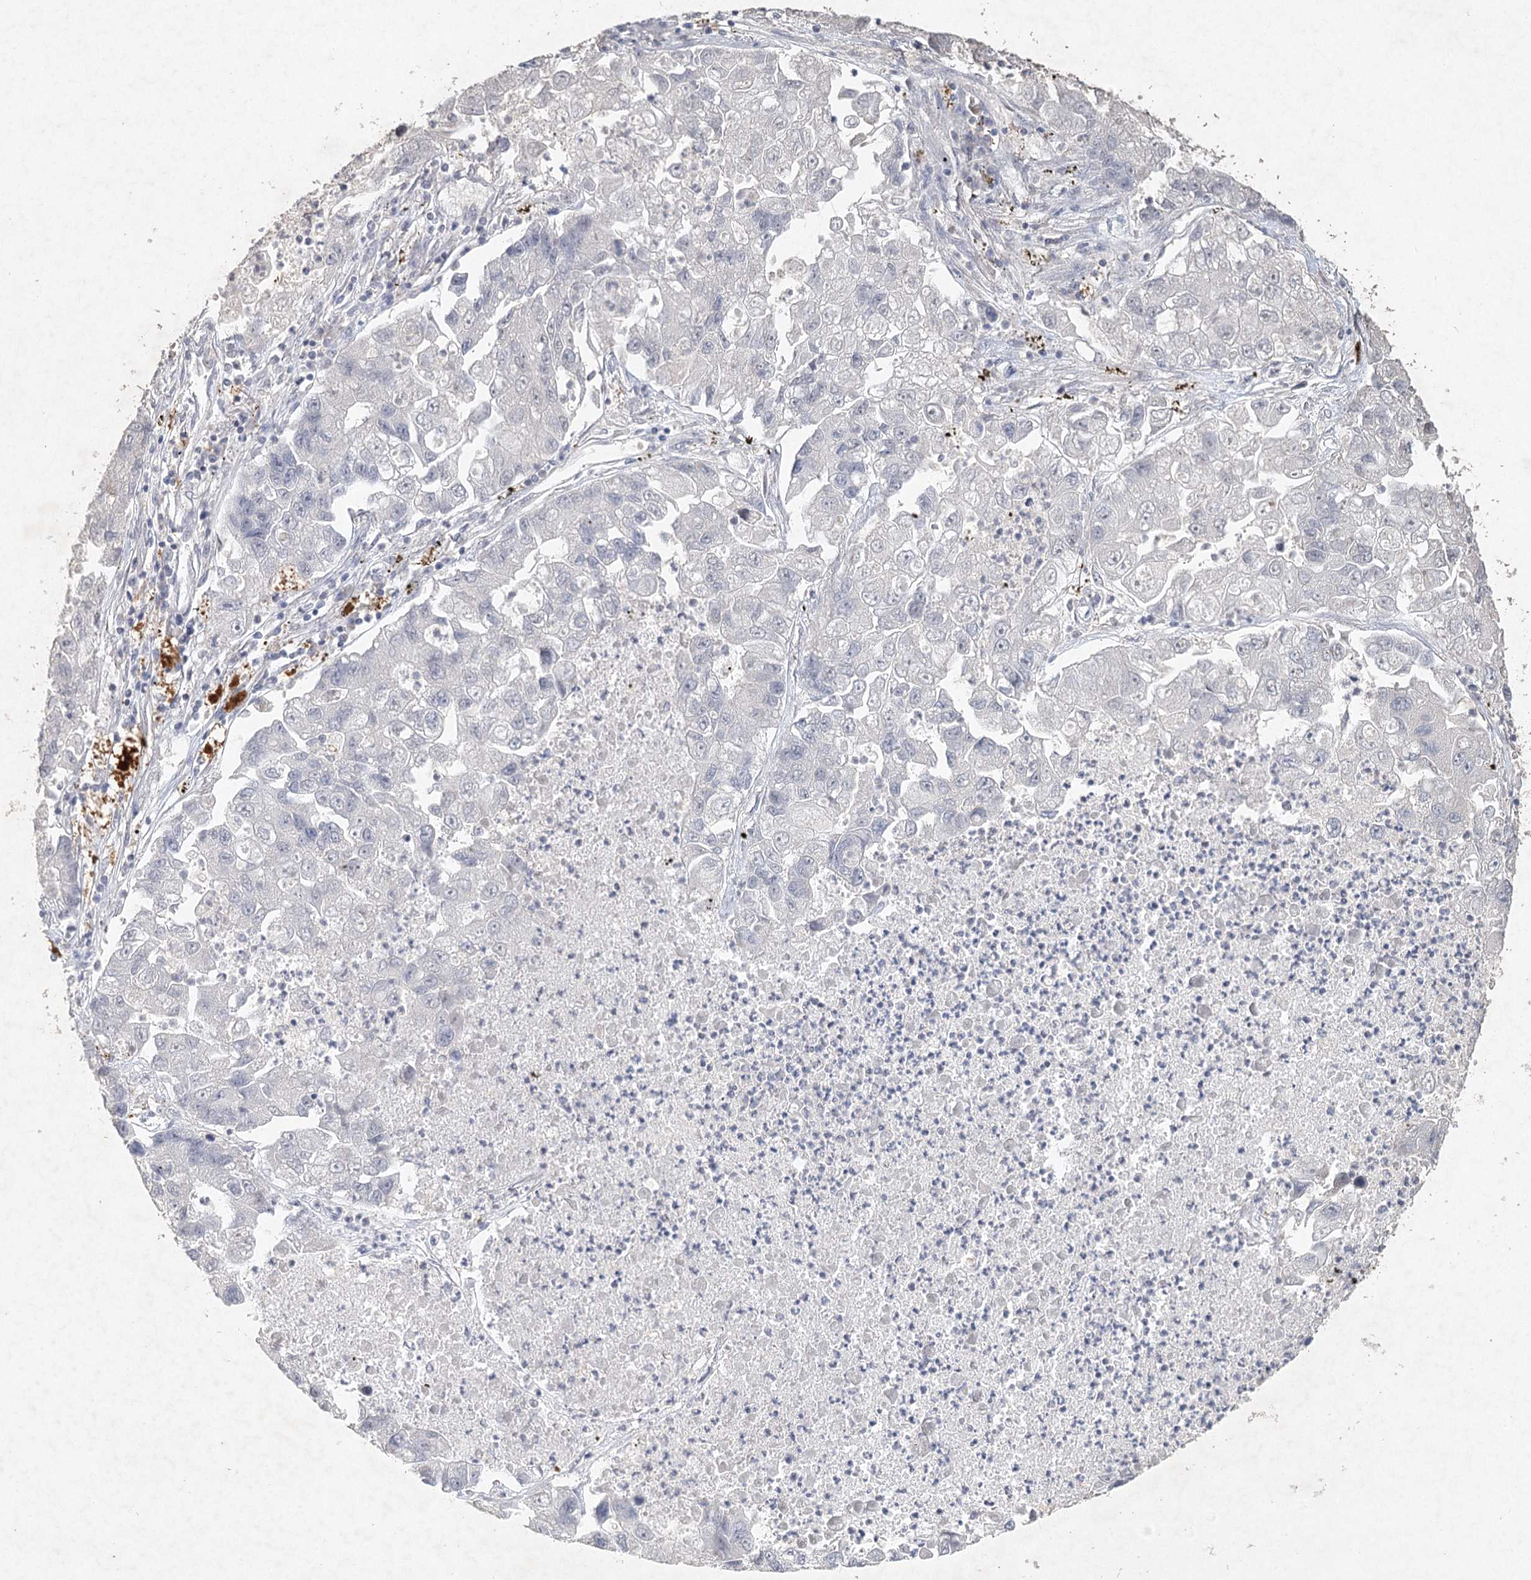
{"staining": {"intensity": "negative", "quantity": "none", "location": "none"}, "tissue": "lung cancer", "cell_type": "Tumor cells", "image_type": "cancer", "snomed": [{"axis": "morphology", "description": "Adenocarcinoma, NOS"}, {"axis": "topography", "description": "Lung"}], "caption": "A photomicrograph of human lung cancer (adenocarcinoma) is negative for staining in tumor cells. (DAB (3,3'-diaminobenzidine) immunohistochemistry (IHC), high magnification).", "gene": "ARSI", "patient": {"sex": "female", "age": 51}}